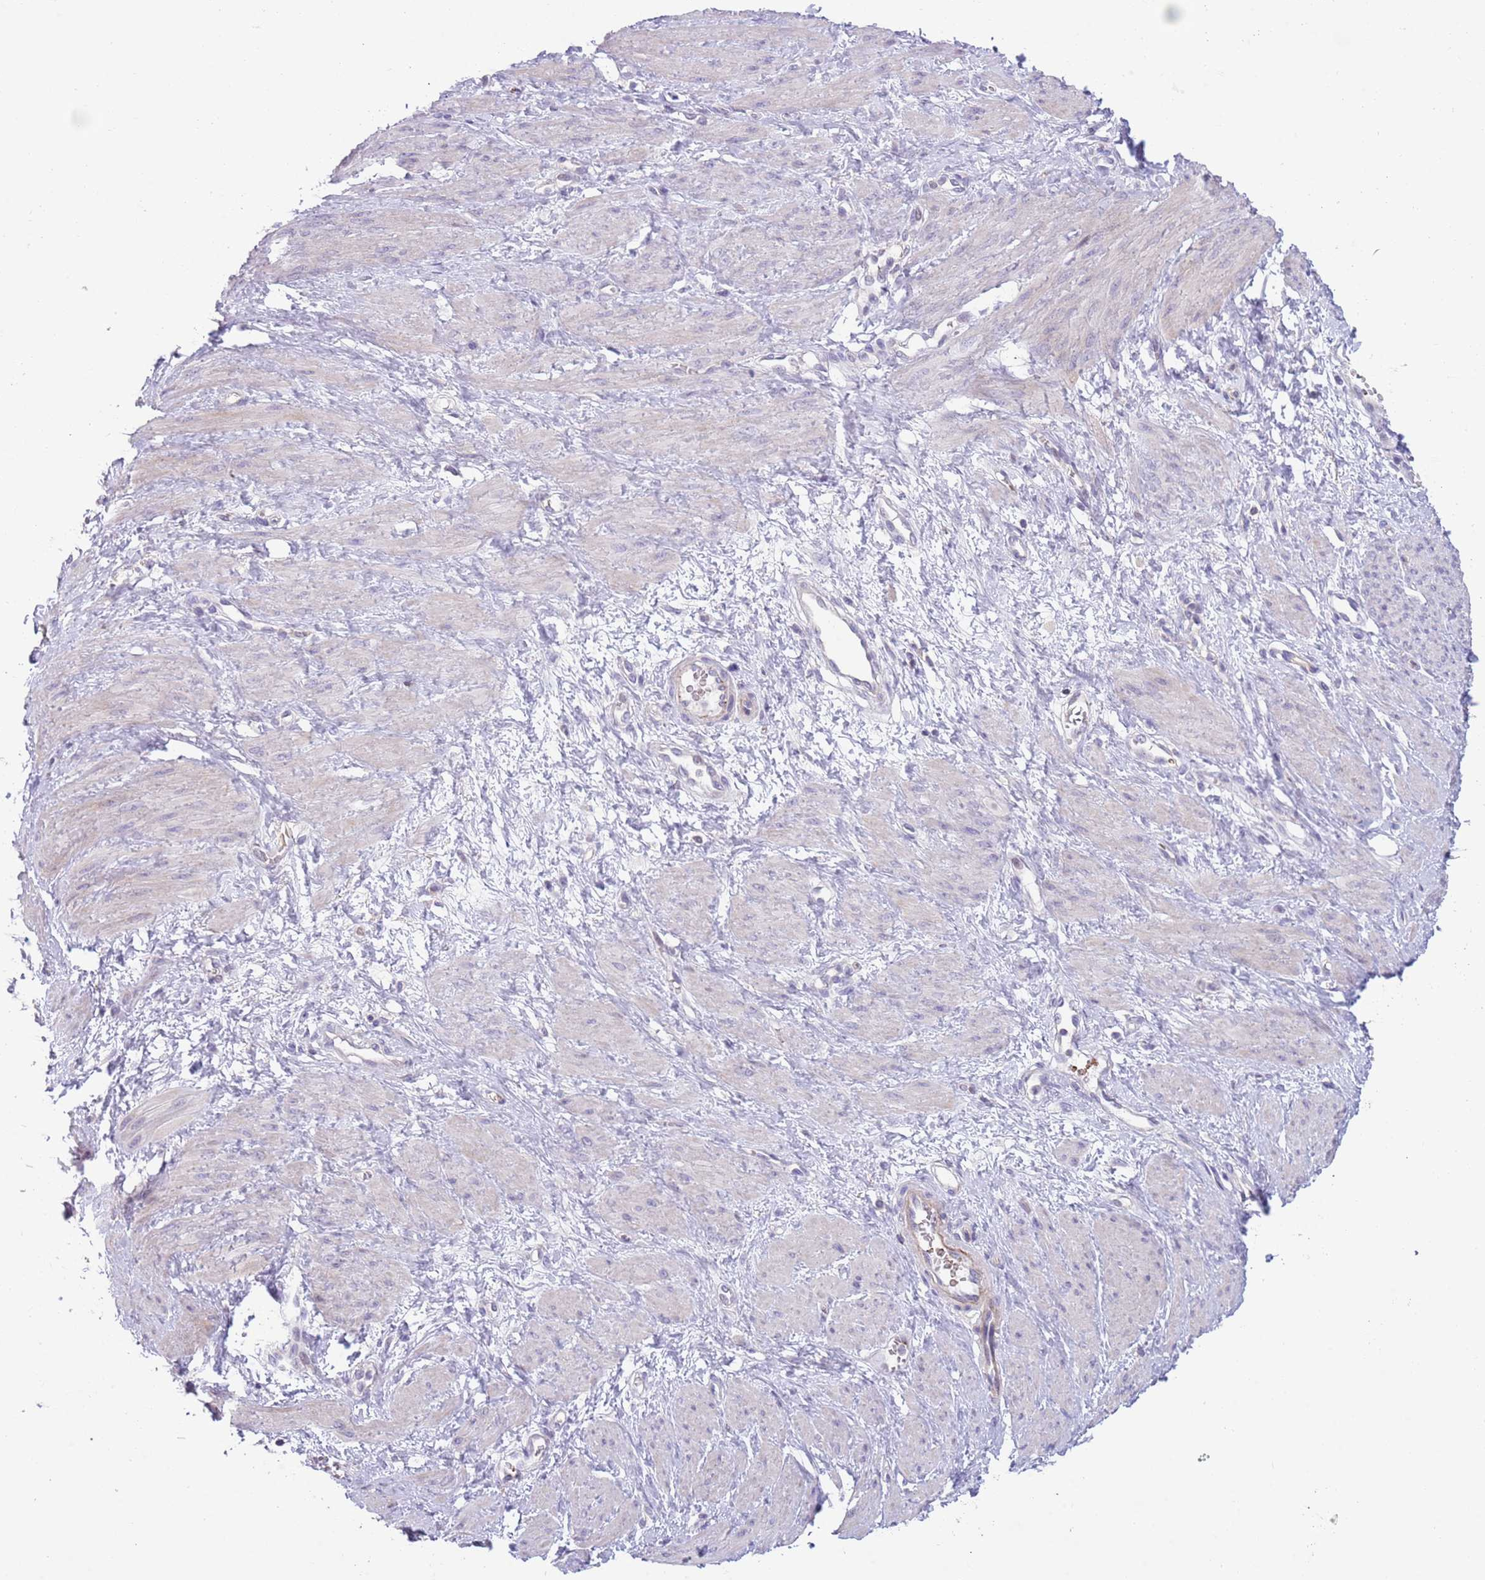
{"staining": {"intensity": "negative", "quantity": "none", "location": "none"}, "tissue": "smooth muscle", "cell_type": "Smooth muscle cells", "image_type": "normal", "snomed": [{"axis": "morphology", "description": "Normal tissue, NOS"}, {"axis": "topography", "description": "Smooth muscle"}, {"axis": "topography", "description": "Uterus"}], "caption": "Smooth muscle cells show no significant protein expression in unremarkable smooth muscle. (DAB IHC, high magnification).", "gene": "ZNF14", "patient": {"sex": "female", "age": 39}}